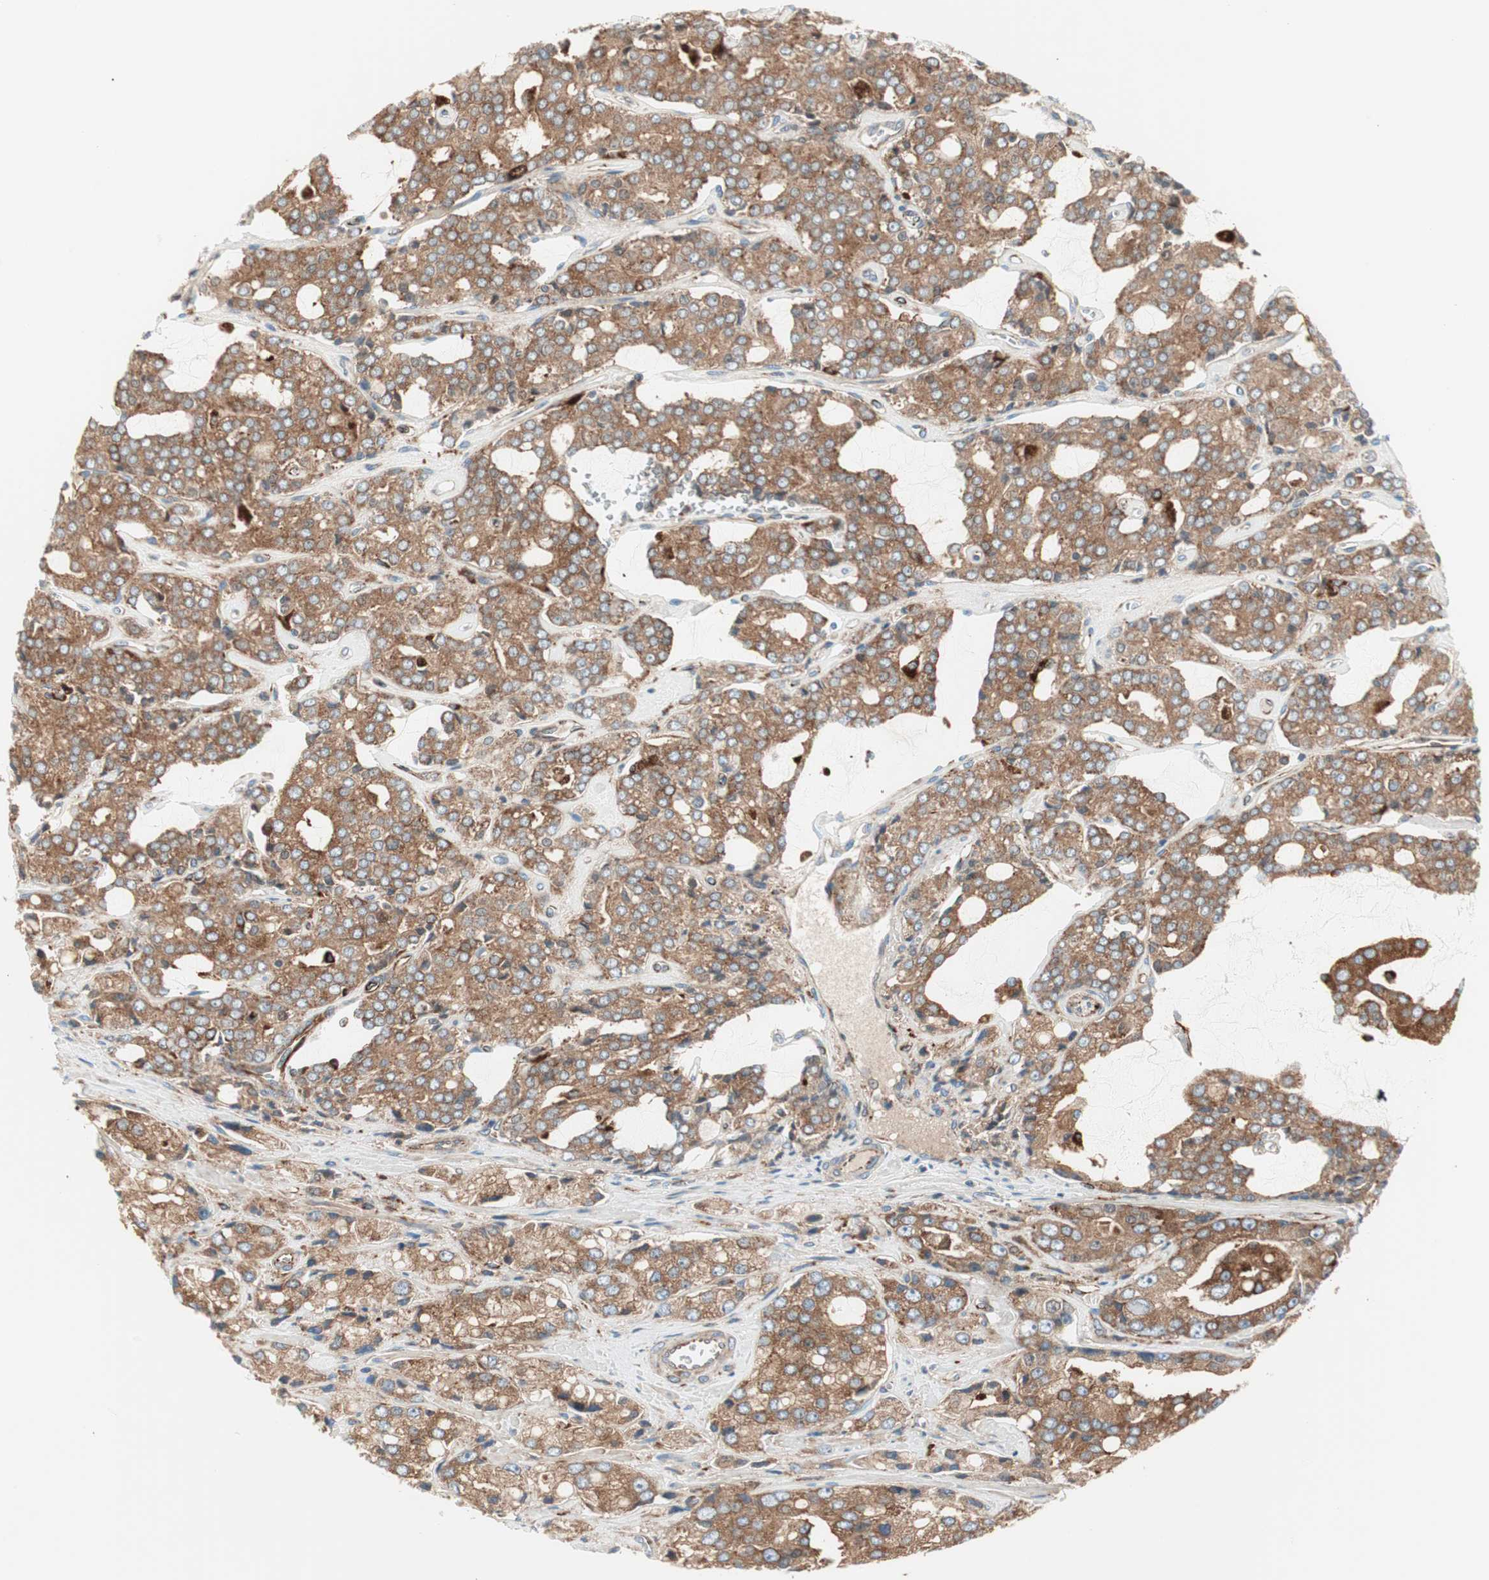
{"staining": {"intensity": "moderate", "quantity": ">75%", "location": "cytoplasmic/membranous"}, "tissue": "prostate cancer", "cell_type": "Tumor cells", "image_type": "cancer", "snomed": [{"axis": "morphology", "description": "Adenocarcinoma, High grade"}, {"axis": "topography", "description": "Prostate"}], "caption": "Prostate high-grade adenocarcinoma stained with immunohistochemistry (IHC) shows moderate cytoplasmic/membranous staining in about >75% of tumor cells.", "gene": "ATP6V1G1", "patient": {"sex": "male", "age": 67}}